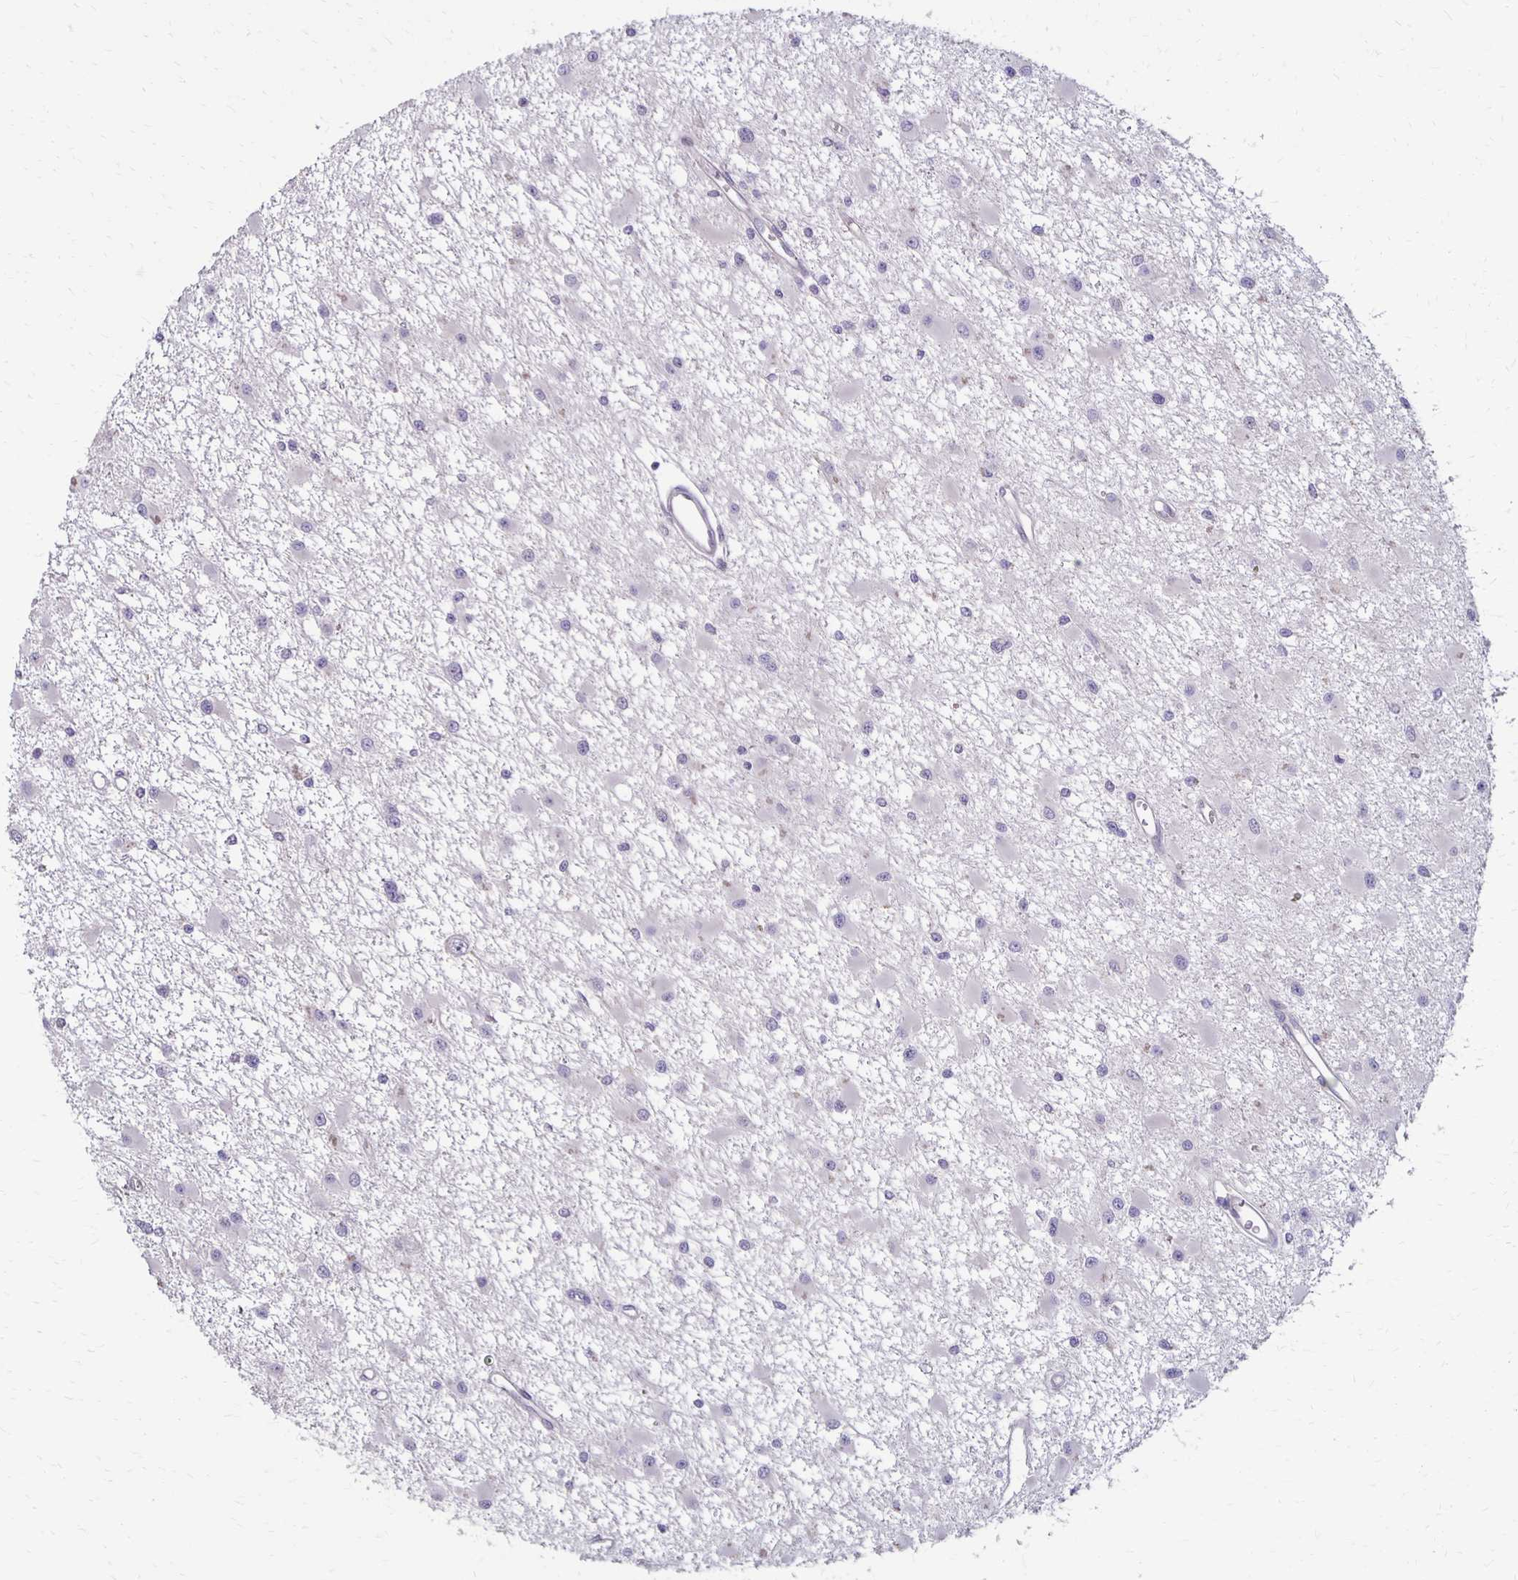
{"staining": {"intensity": "negative", "quantity": "none", "location": "none"}, "tissue": "glioma", "cell_type": "Tumor cells", "image_type": "cancer", "snomed": [{"axis": "morphology", "description": "Glioma, malignant, High grade"}, {"axis": "topography", "description": "Brain"}], "caption": "There is no significant staining in tumor cells of glioma.", "gene": "KATNBL1", "patient": {"sex": "male", "age": 54}}